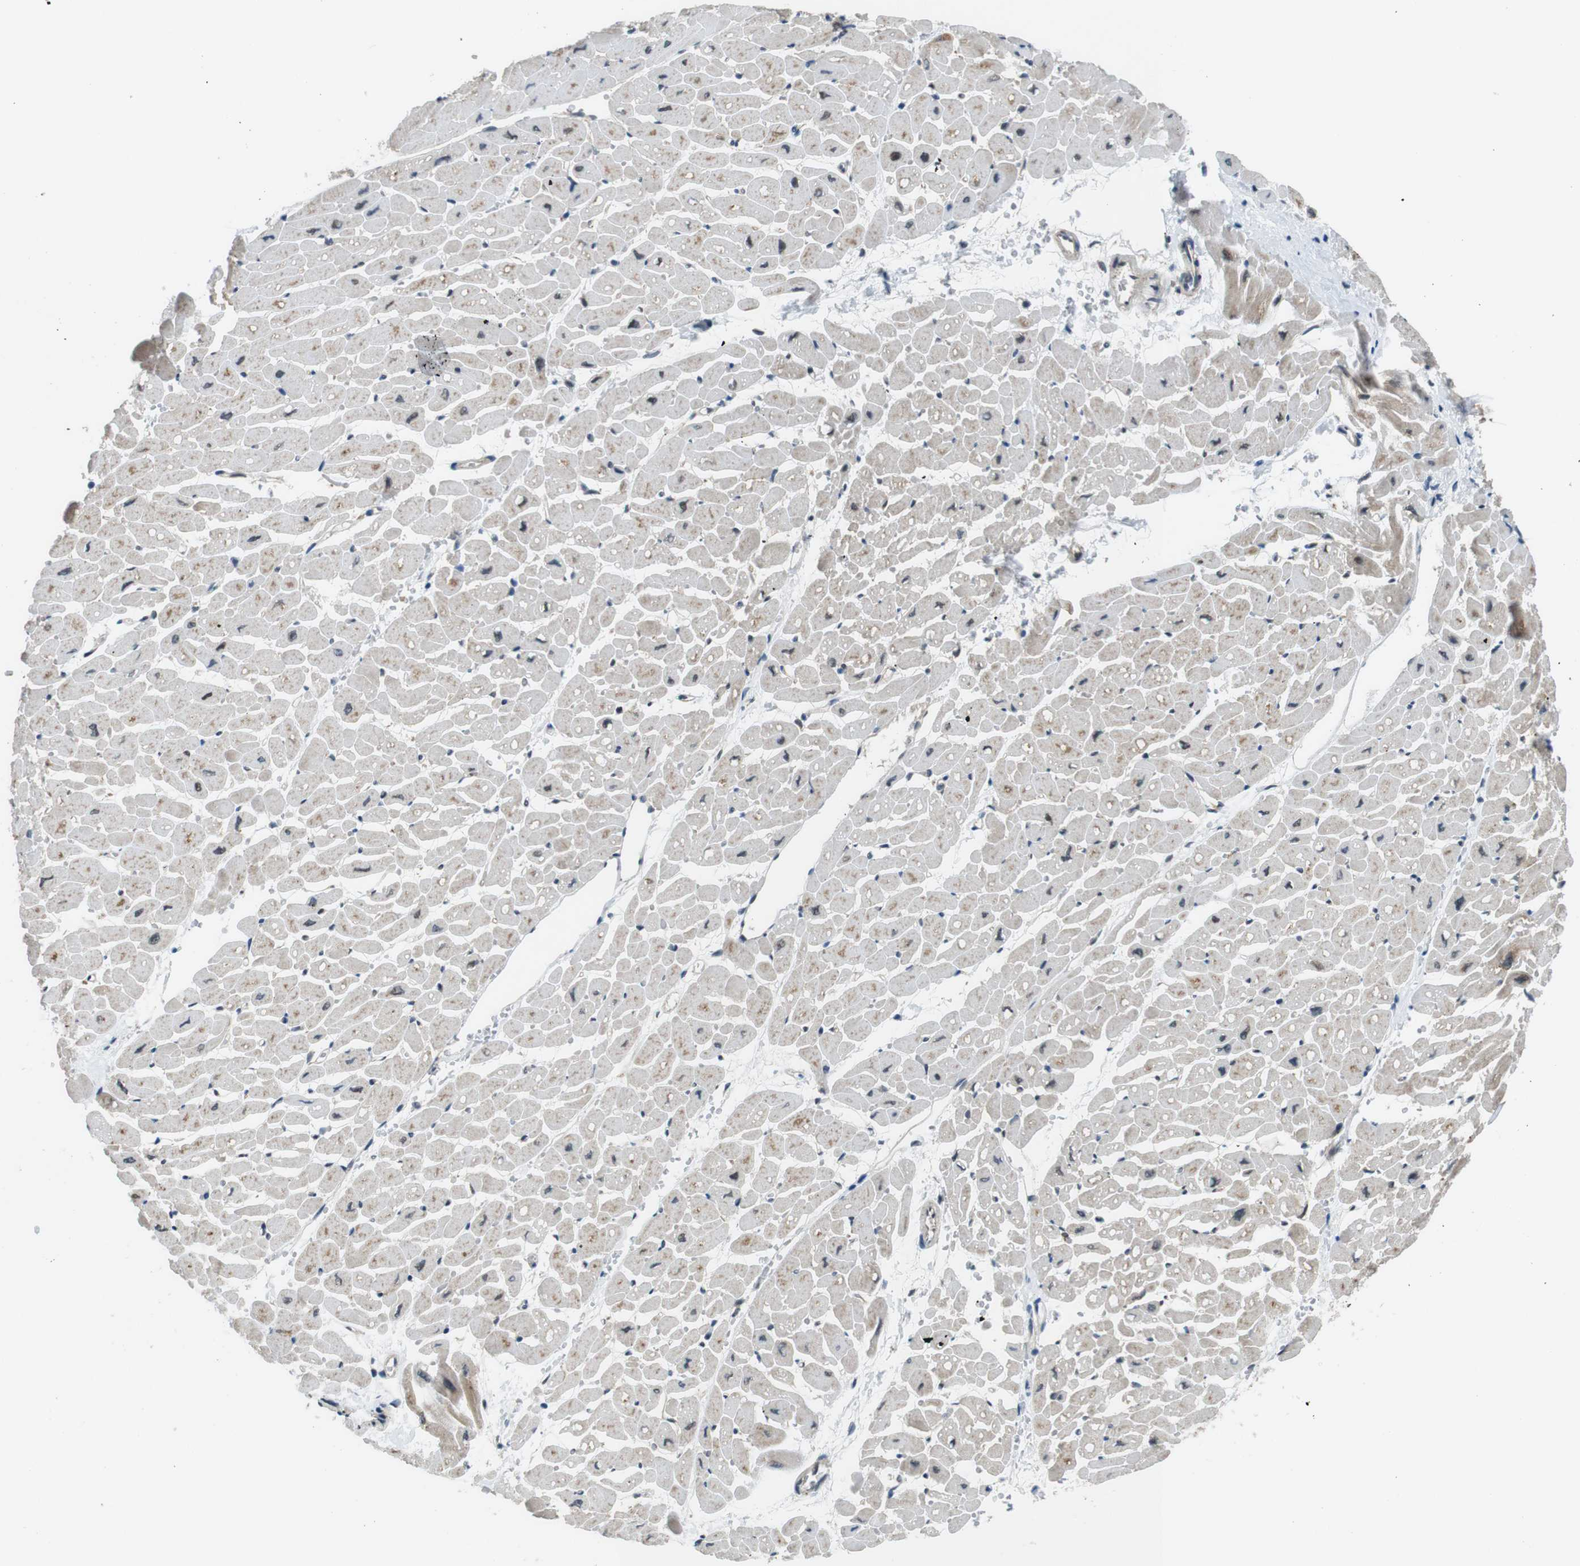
{"staining": {"intensity": "moderate", "quantity": "25%-75%", "location": "cytoplasmic/membranous"}, "tissue": "heart muscle", "cell_type": "Cardiomyocytes", "image_type": "normal", "snomed": [{"axis": "morphology", "description": "Normal tissue, NOS"}, {"axis": "topography", "description": "Heart"}], "caption": "The photomicrograph demonstrates a brown stain indicating the presence of a protein in the cytoplasmic/membranous of cardiomyocytes in heart muscle.", "gene": "PALD1", "patient": {"sex": "male", "age": 45}}